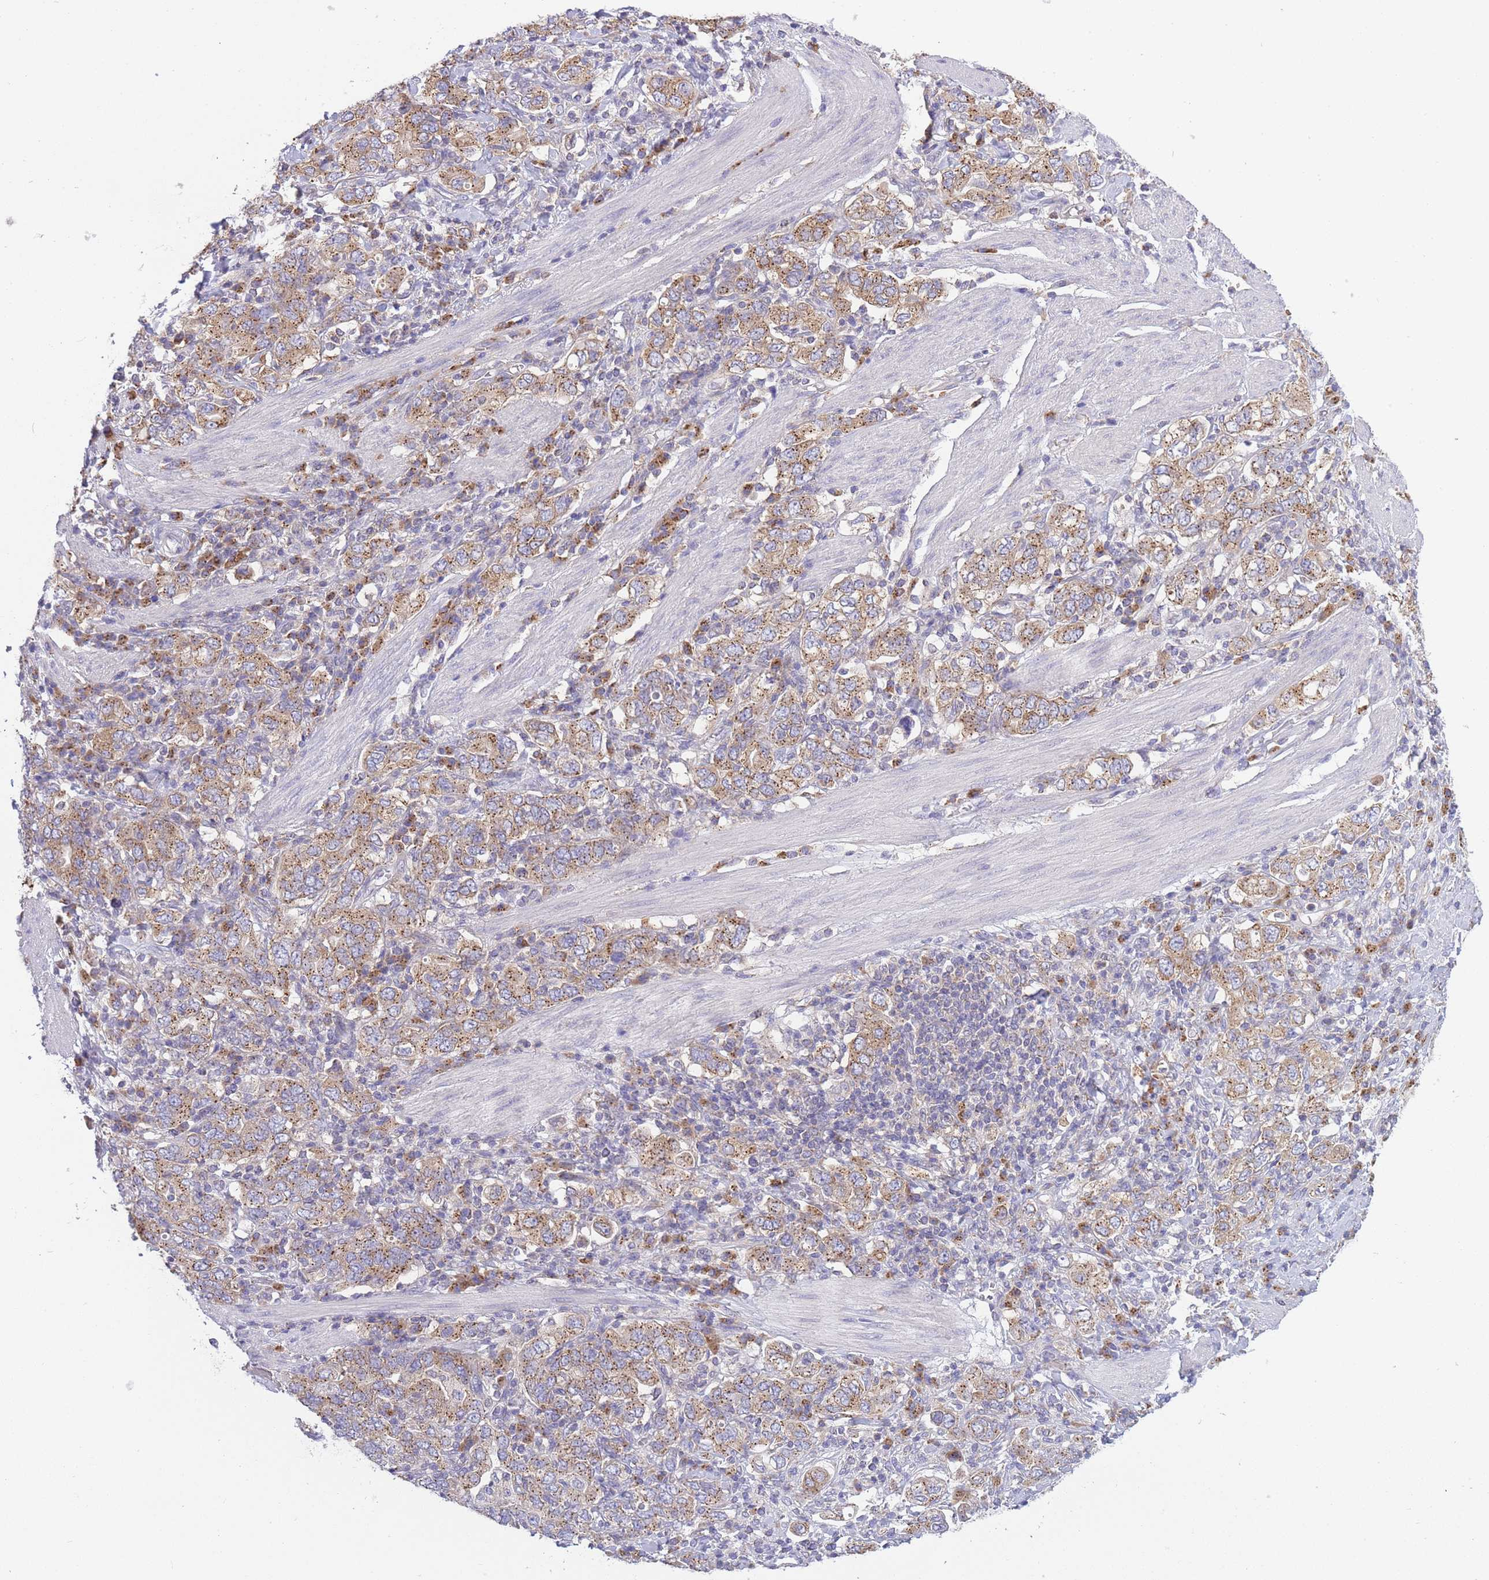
{"staining": {"intensity": "moderate", "quantity": ">75%", "location": "cytoplasmic/membranous"}, "tissue": "stomach cancer", "cell_type": "Tumor cells", "image_type": "cancer", "snomed": [{"axis": "morphology", "description": "Adenocarcinoma, NOS"}, {"axis": "topography", "description": "Stomach, upper"}, {"axis": "topography", "description": "Stomach"}], "caption": "A histopathology image of human adenocarcinoma (stomach) stained for a protein displays moderate cytoplasmic/membranous brown staining in tumor cells.", "gene": "COPG2", "patient": {"sex": "male", "age": 62}}